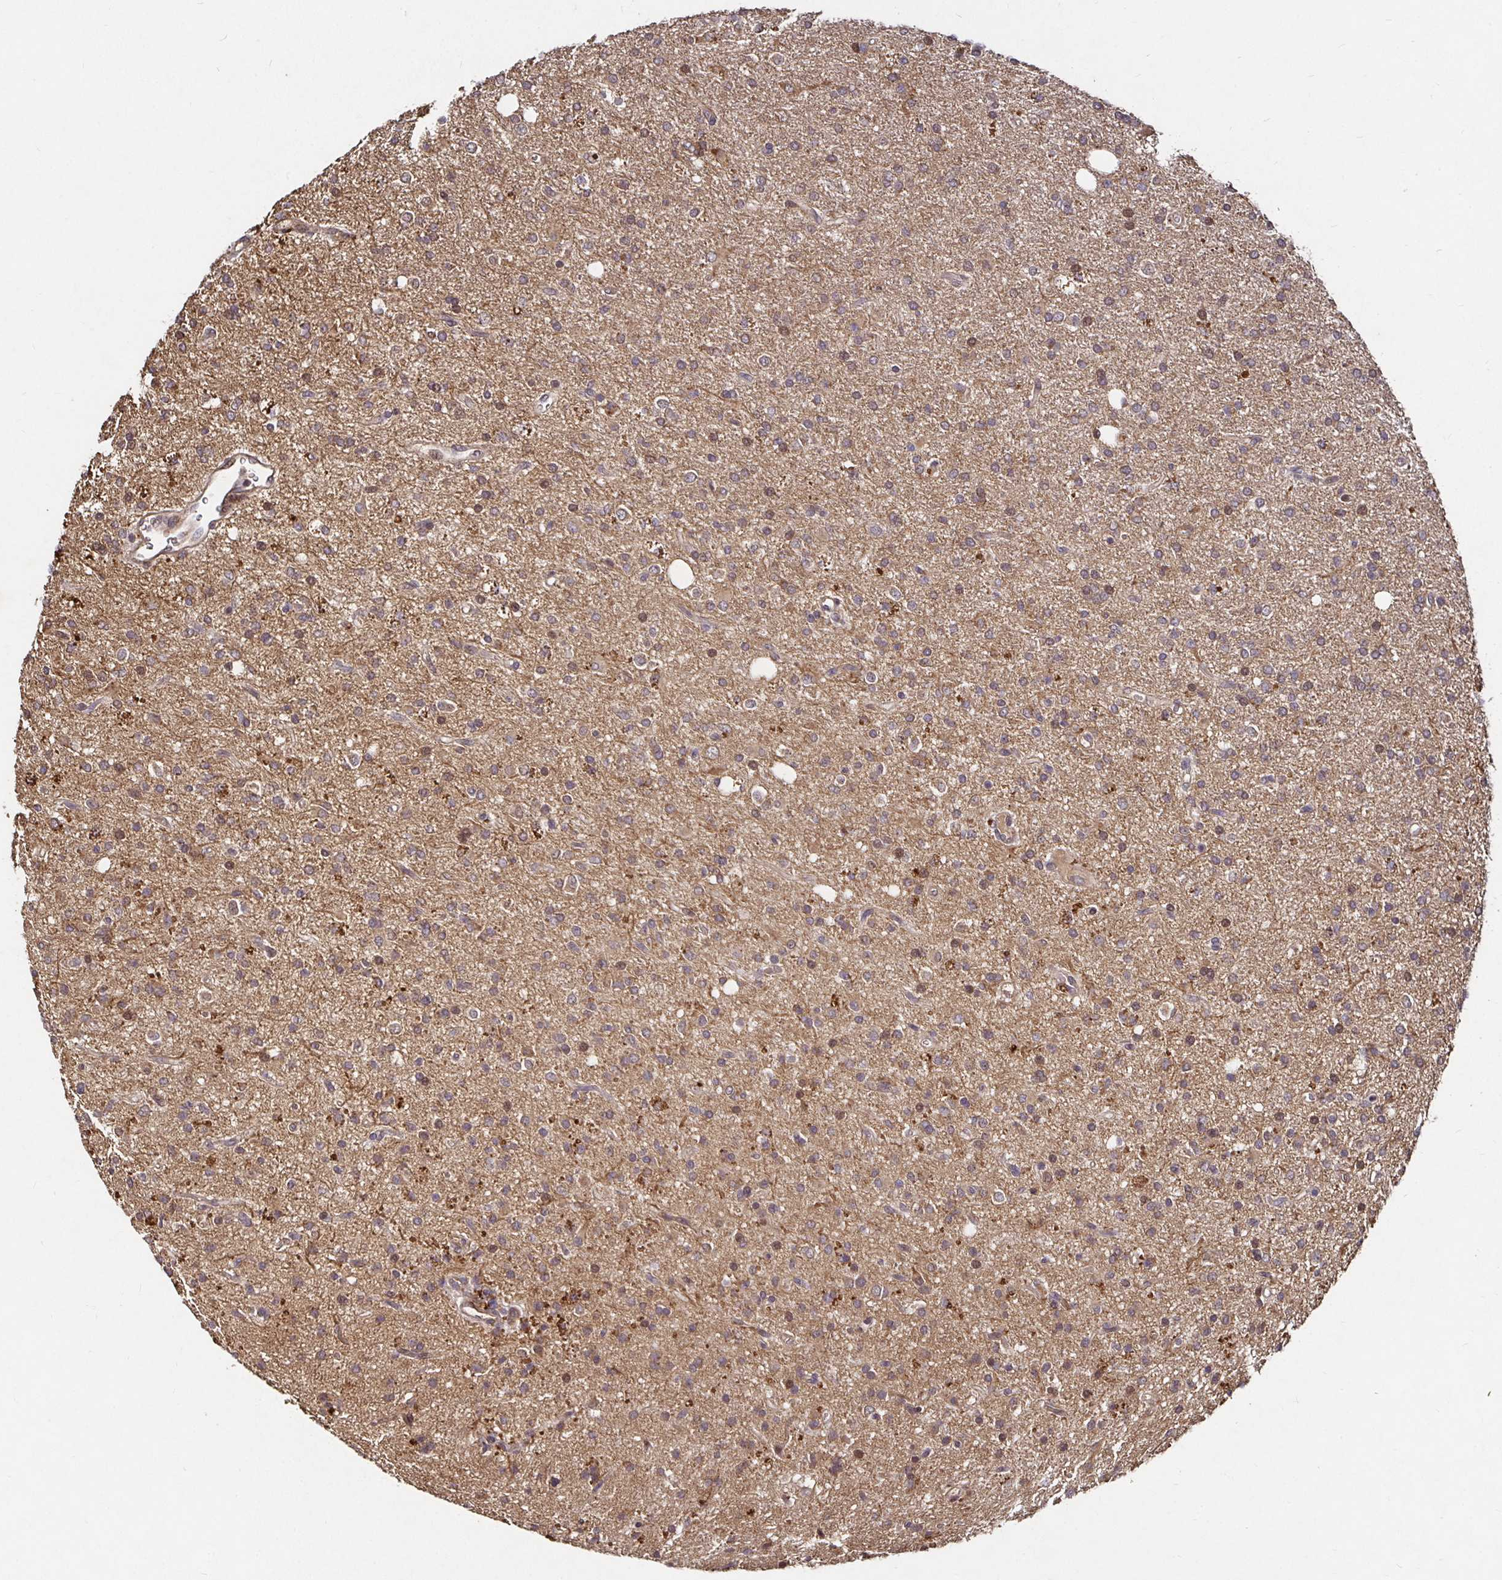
{"staining": {"intensity": "moderate", "quantity": ">75%", "location": "cytoplasmic/membranous"}, "tissue": "glioma", "cell_type": "Tumor cells", "image_type": "cancer", "snomed": [{"axis": "morphology", "description": "Glioma, malignant, Low grade"}, {"axis": "topography", "description": "Brain"}], "caption": "Protein staining demonstrates moderate cytoplasmic/membranous positivity in about >75% of tumor cells in glioma.", "gene": "SMYD3", "patient": {"sex": "female", "age": 33}}